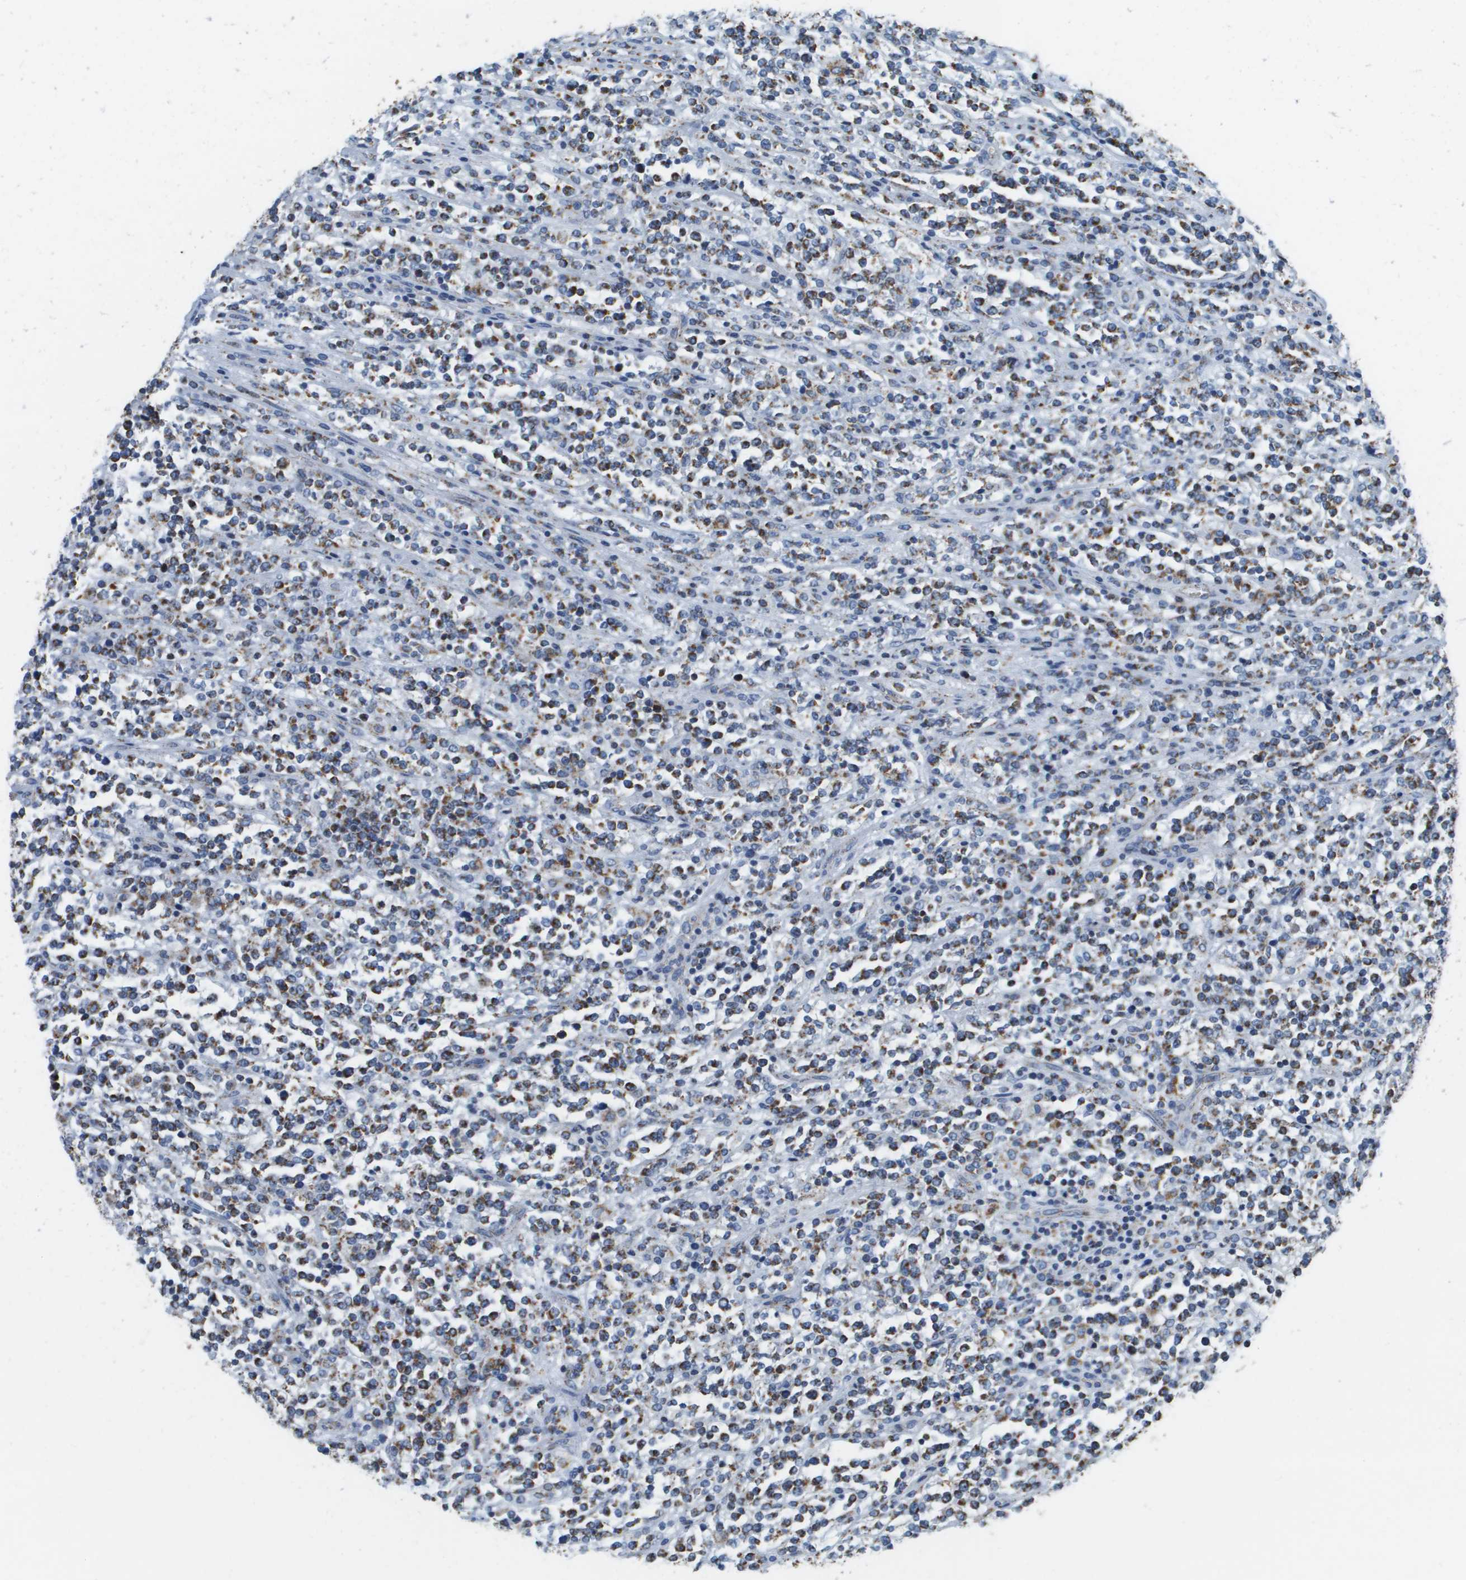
{"staining": {"intensity": "strong", "quantity": ">75%", "location": "cytoplasmic/membranous"}, "tissue": "lymphoma", "cell_type": "Tumor cells", "image_type": "cancer", "snomed": [{"axis": "morphology", "description": "Malignant lymphoma, non-Hodgkin's type, High grade"}, {"axis": "topography", "description": "Soft tissue"}], "caption": "A brown stain labels strong cytoplasmic/membranous staining of a protein in lymphoma tumor cells.", "gene": "ATP5F1B", "patient": {"sex": "male", "age": 18}}